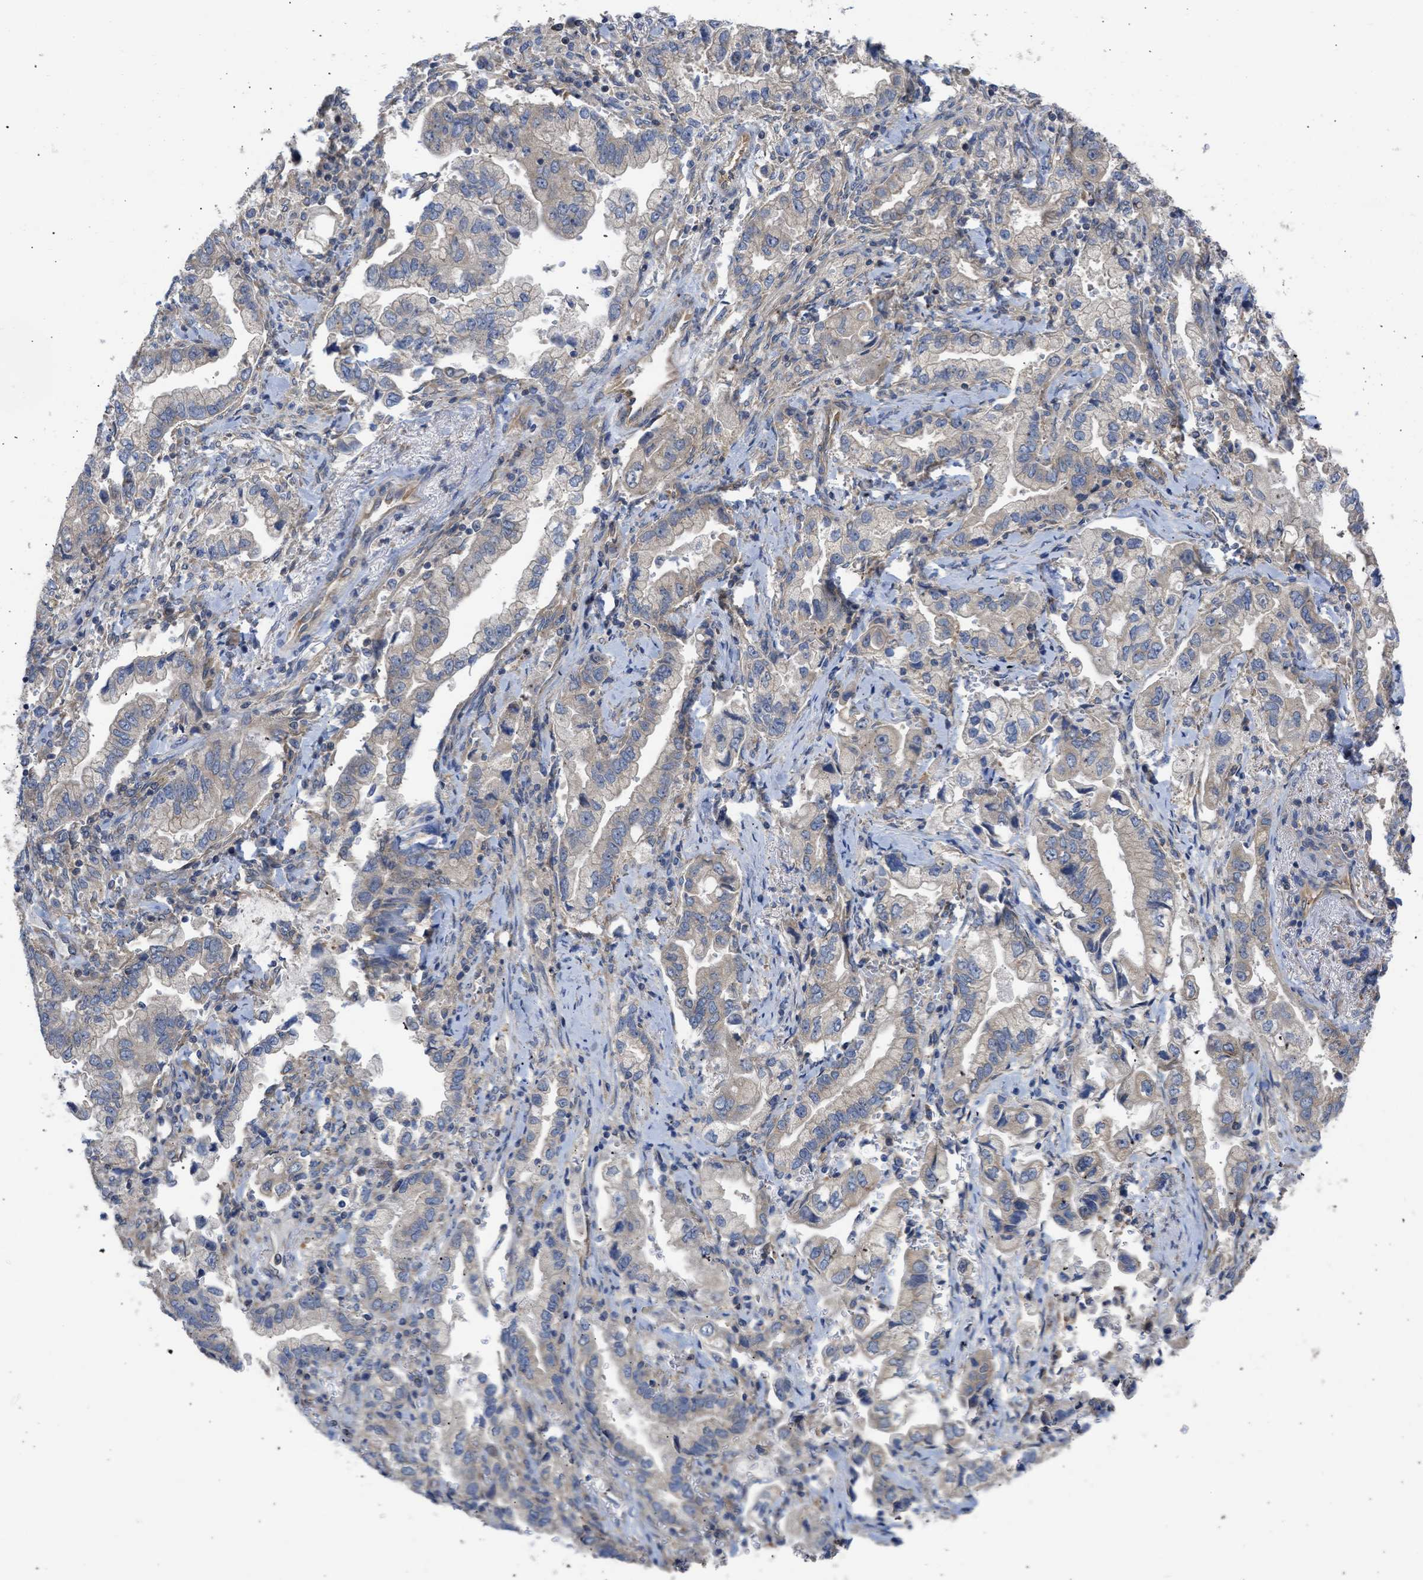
{"staining": {"intensity": "weak", "quantity": "<25%", "location": "cytoplasmic/membranous"}, "tissue": "stomach cancer", "cell_type": "Tumor cells", "image_type": "cancer", "snomed": [{"axis": "morphology", "description": "Normal tissue, NOS"}, {"axis": "morphology", "description": "Adenocarcinoma, NOS"}, {"axis": "topography", "description": "Stomach"}], "caption": "DAB (3,3'-diaminobenzidine) immunohistochemical staining of stomach cancer (adenocarcinoma) exhibits no significant positivity in tumor cells.", "gene": "MAP2K3", "patient": {"sex": "male", "age": 62}}